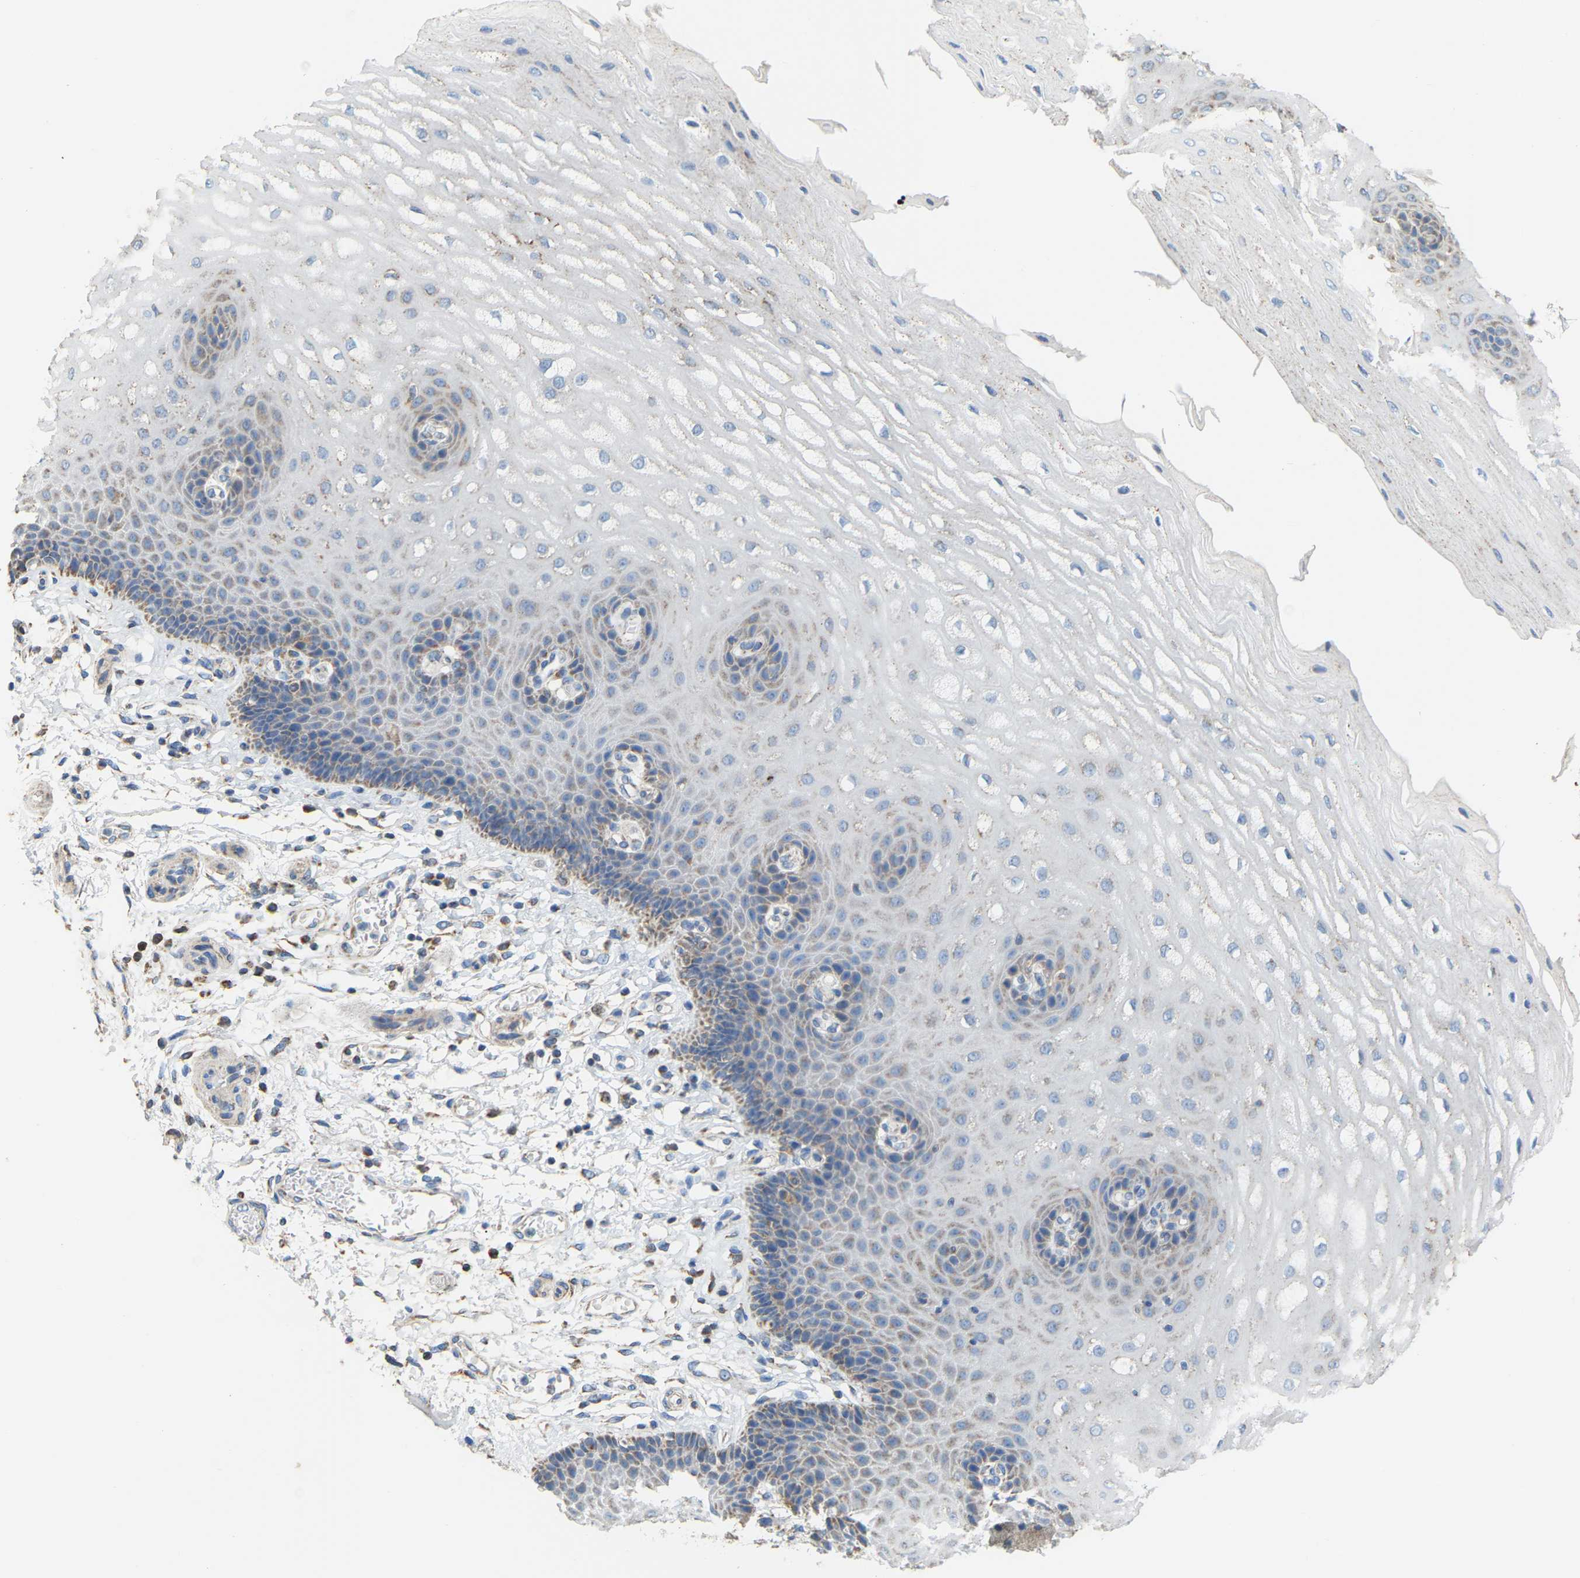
{"staining": {"intensity": "negative", "quantity": "none", "location": "none"}, "tissue": "esophagus", "cell_type": "Squamous epithelial cells", "image_type": "normal", "snomed": [{"axis": "morphology", "description": "Normal tissue, NOS"}, {"axis": "topography", "description": "Esophagus"}], "caption": "This is an immunohistochemistry image of benign human esophagus. There is no staining in squamous epithelial cells.", "gene": "CROT", "patient": {"sex": "male", "age": 54}}